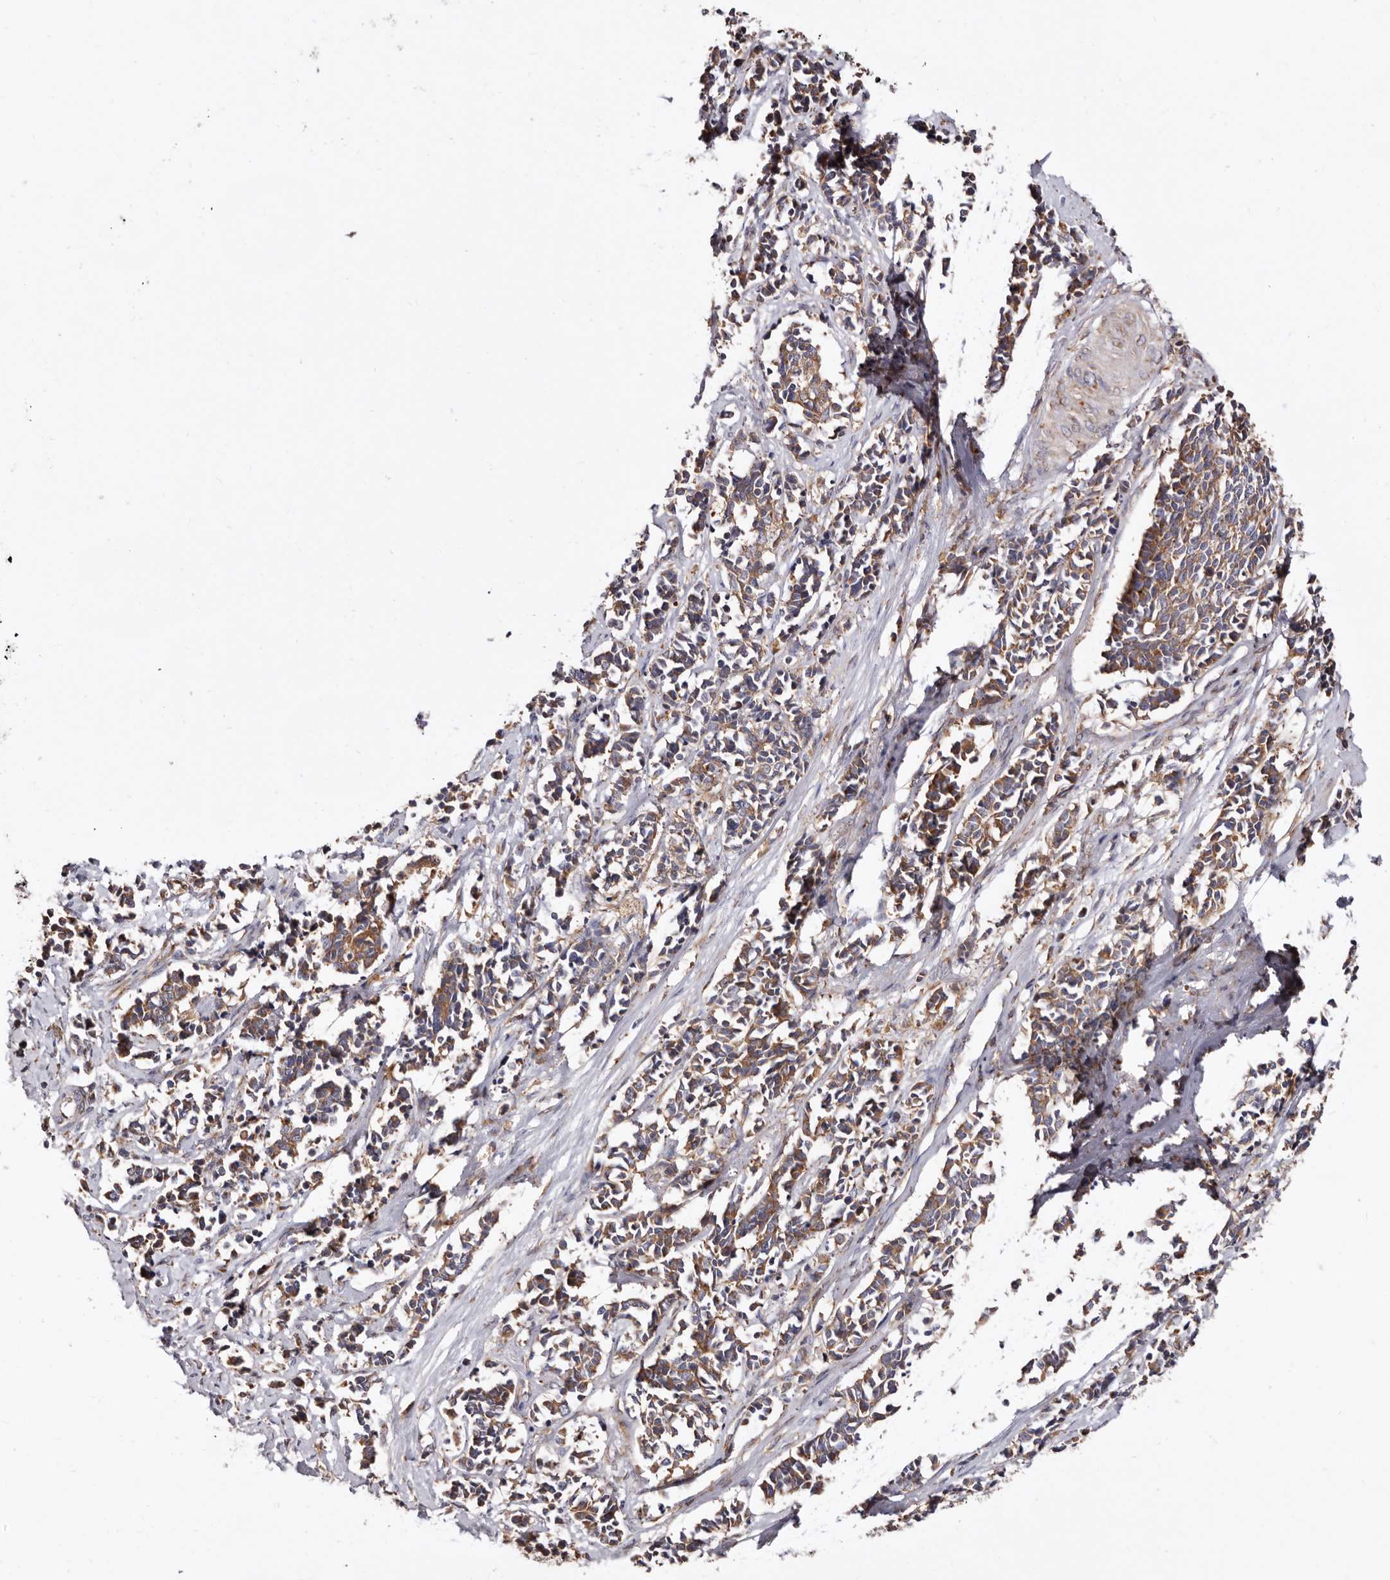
{"staining": {"intensity": "weak", "quantity": ">75%", "location": "cytoplasmic/membranous"}, "tissue": "cervical cancer", "cell_type": "Tumor cells", "image_type": "cancer", "snomed": [{"axis": "morphology", "description": "Normal tissue, NOS"}, {"axis": "morphology", "description": "Squamous cell carcinoma, NOS"}, {"axis": "topography", "description": "Cervix"}], "caption": "Weak cytoplasmic/membranous positivity for a protein is present in approximately >75% of tumor cells of cervical cancer using IHC.", "gene": "COQ8B", "patient": {"sex": "female", "age": 35}}